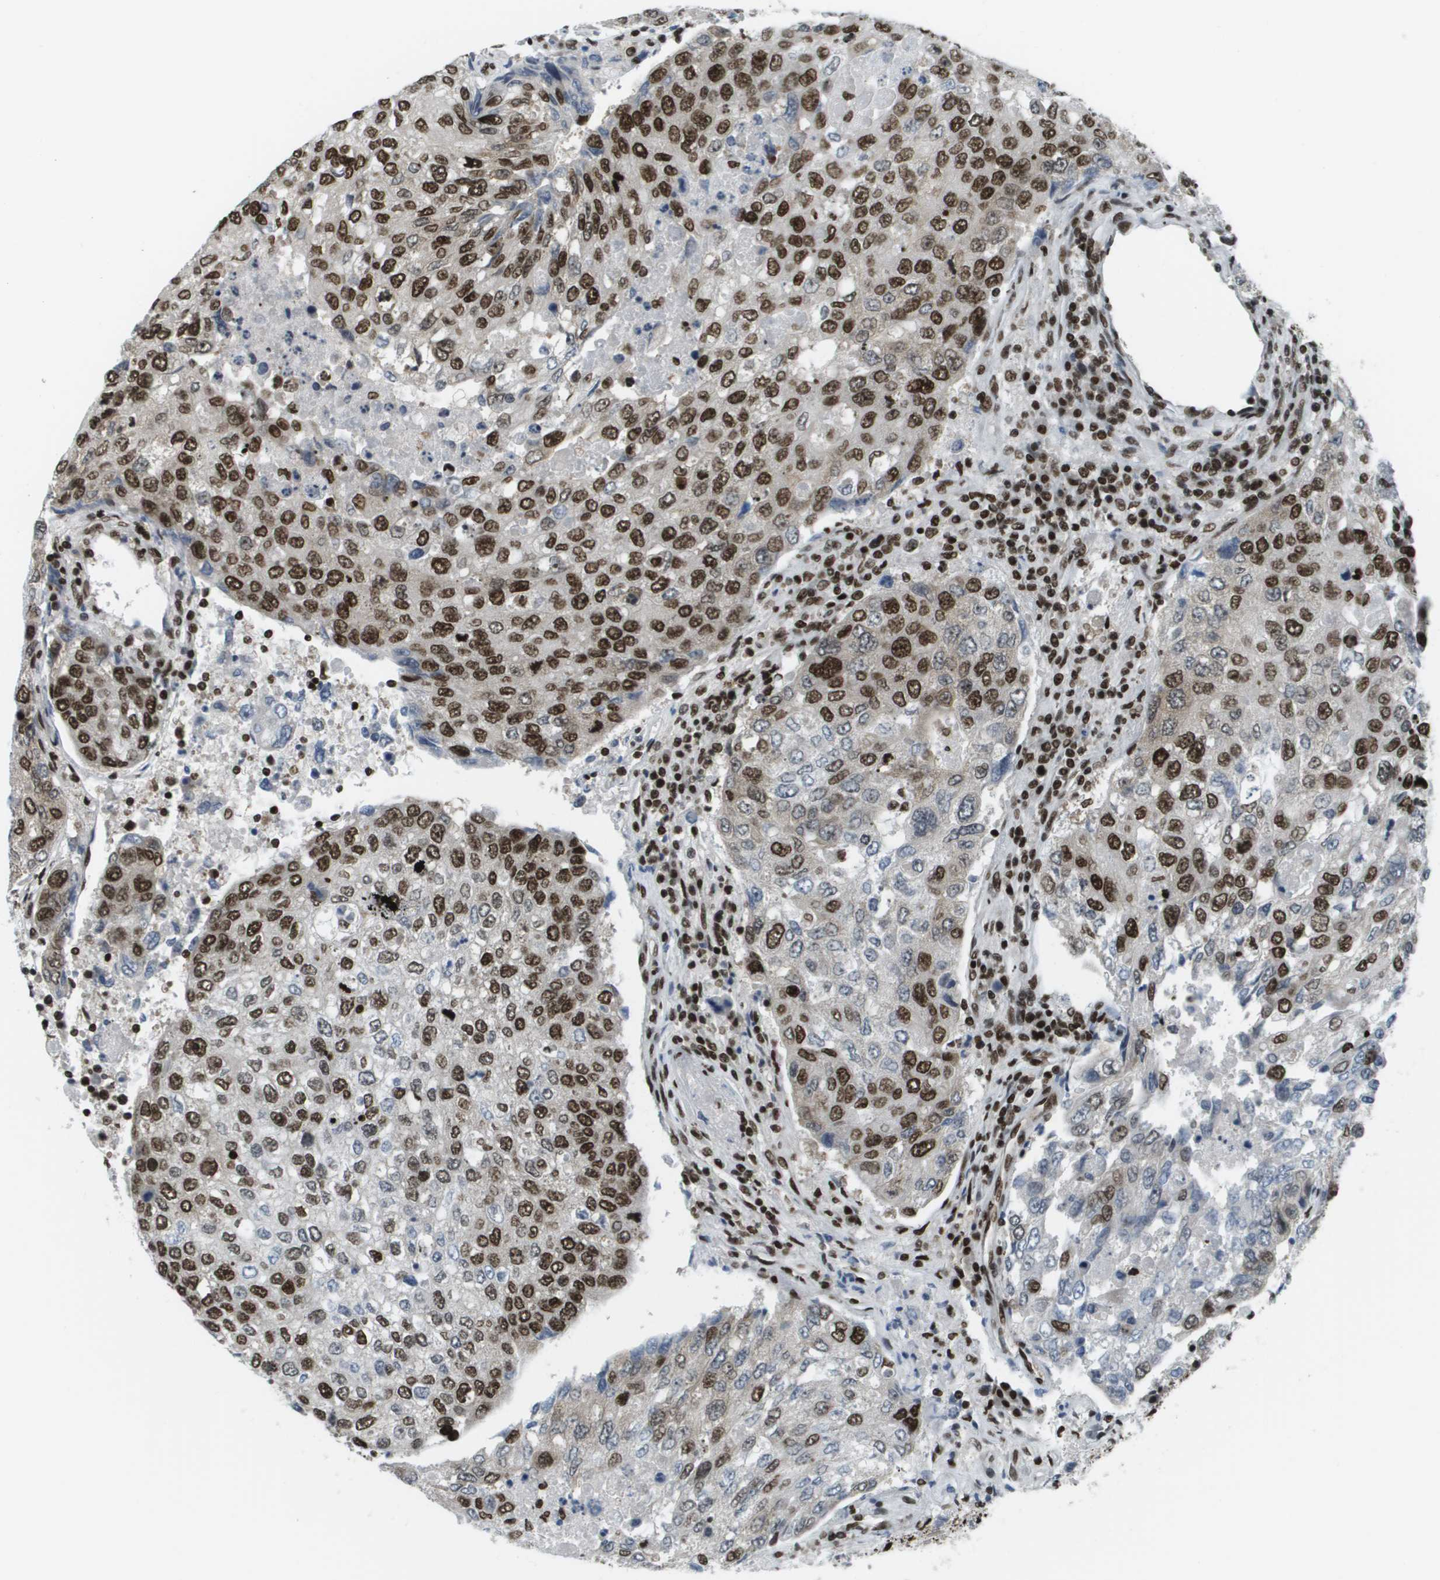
{"staining": {"intensity": "strong", "quantity": ">75%", "location": "nuclear"}, "tissue": "urothelial cancer", "cell_type": "Tumor cells", "image_type": "cancer", "snomed": [{"axis": "morphology", "description": "Urothelial carcinoma, High grade"}, {"axis": "topography", "description": "Lymph node"}, {"axis": "topography", "description": "Urinary bladder"}], "caption": "An immunohistochemistry histopathology image of neoplastic tissue is shown. Protein staining in brown labels strong nuclear positivity in high-grade urothelial carcinoma within tumor cells. (DAB IHC, brown staining for protein, blue staining for nuclei).", "gene": "GLYR1", "patient": {"sex": "male", "age": 51}}